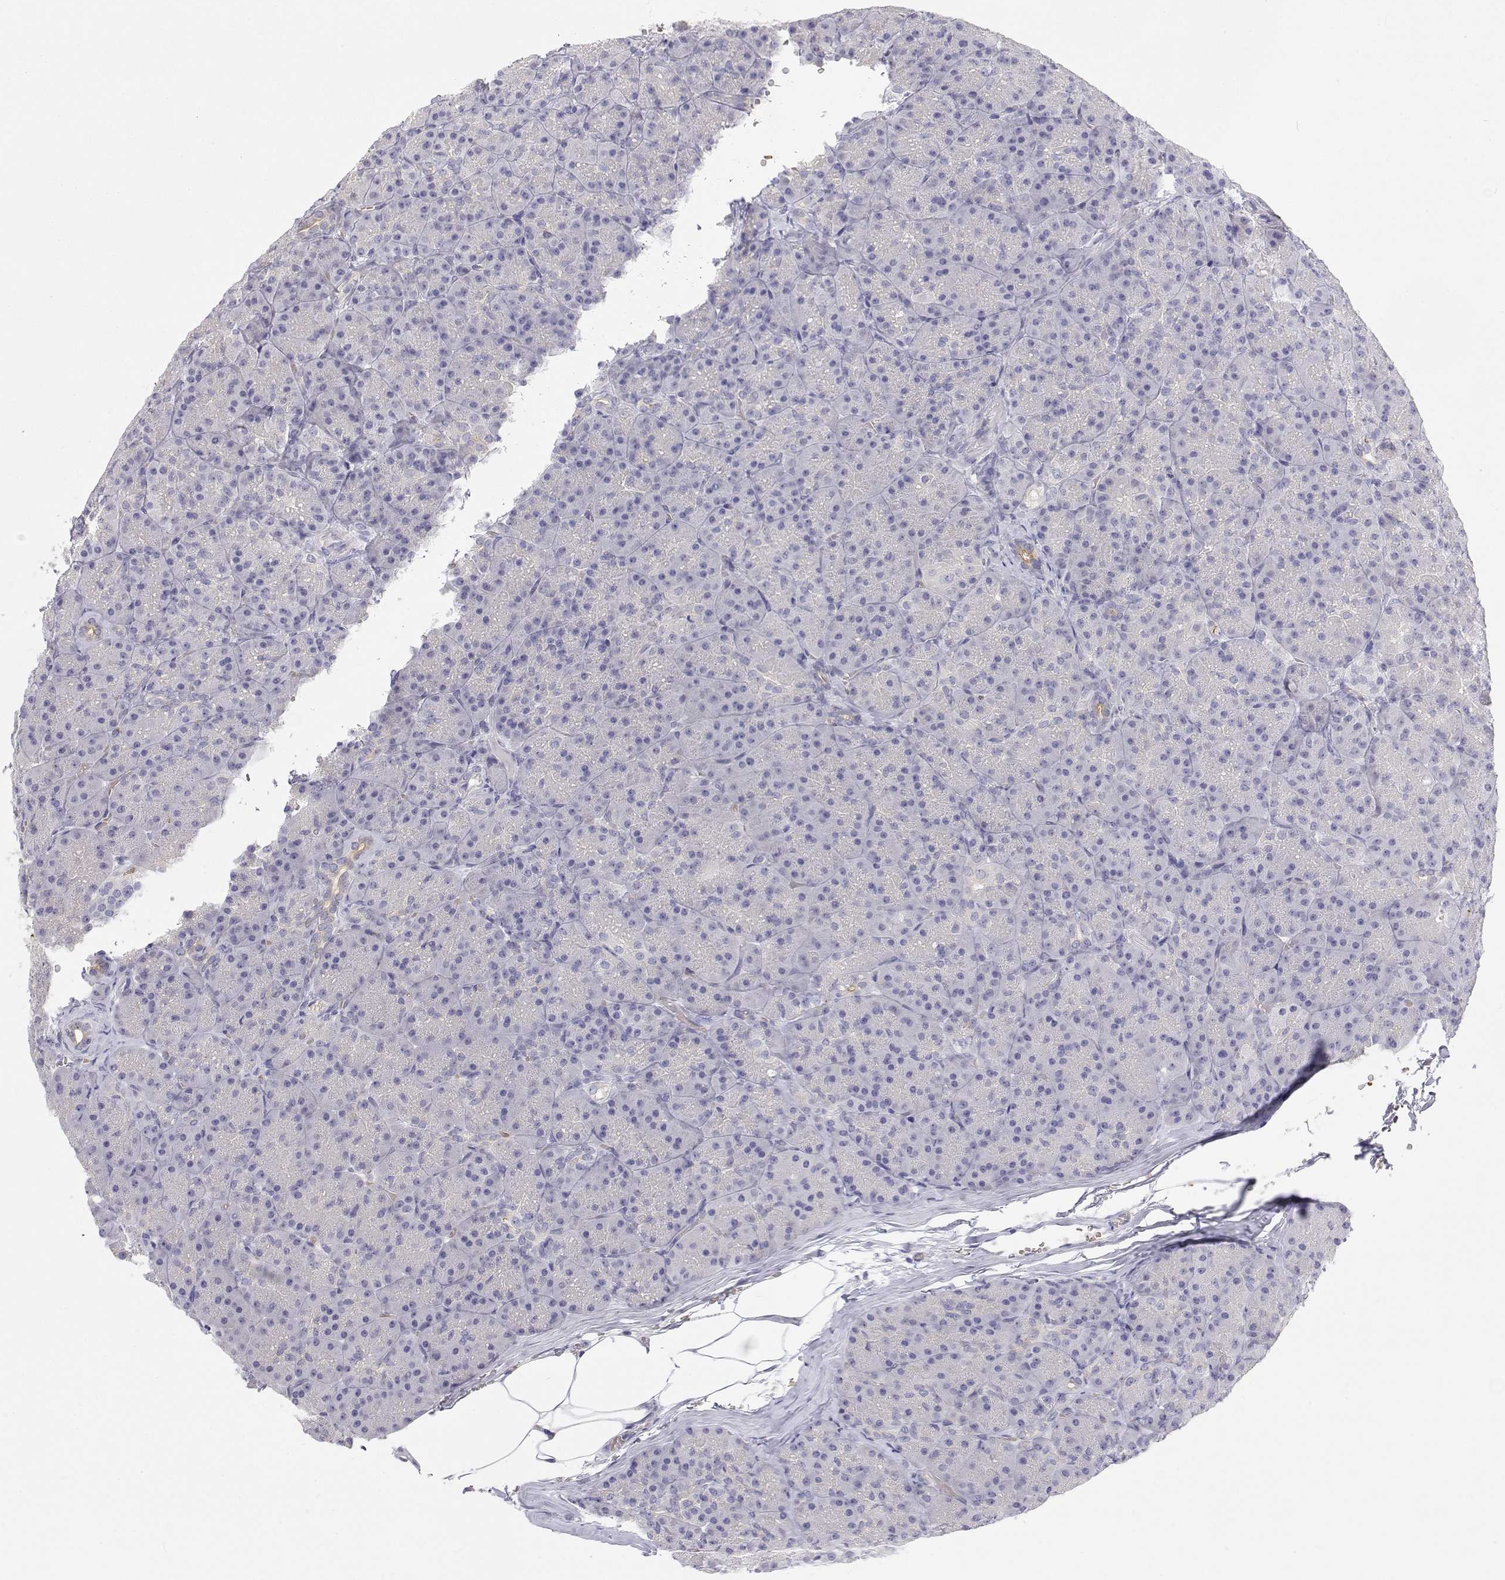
{"staining": {"intensity": "negative", "quantity": "none", "location": "none"}, "tissue": "pancreas", "cell_type": "Exocrine glandular cells", "image_type": "normal", "snomed": [{"axis": "morphology", "description": "Normal tissue, NOS"}, {"axis": "topography", "description": "Pancreas"}], "caption": "The immunohistochemistry (IHC) micrograph has no significant positivity in exocrine glandular cells of pancreas. (Stains: DAB IHC with hematoxylin counter stain, Microscopy: brightfield microscopy at high magnification).", "gene": "MISP", "patient": {"sex": "male", "age": 57}}